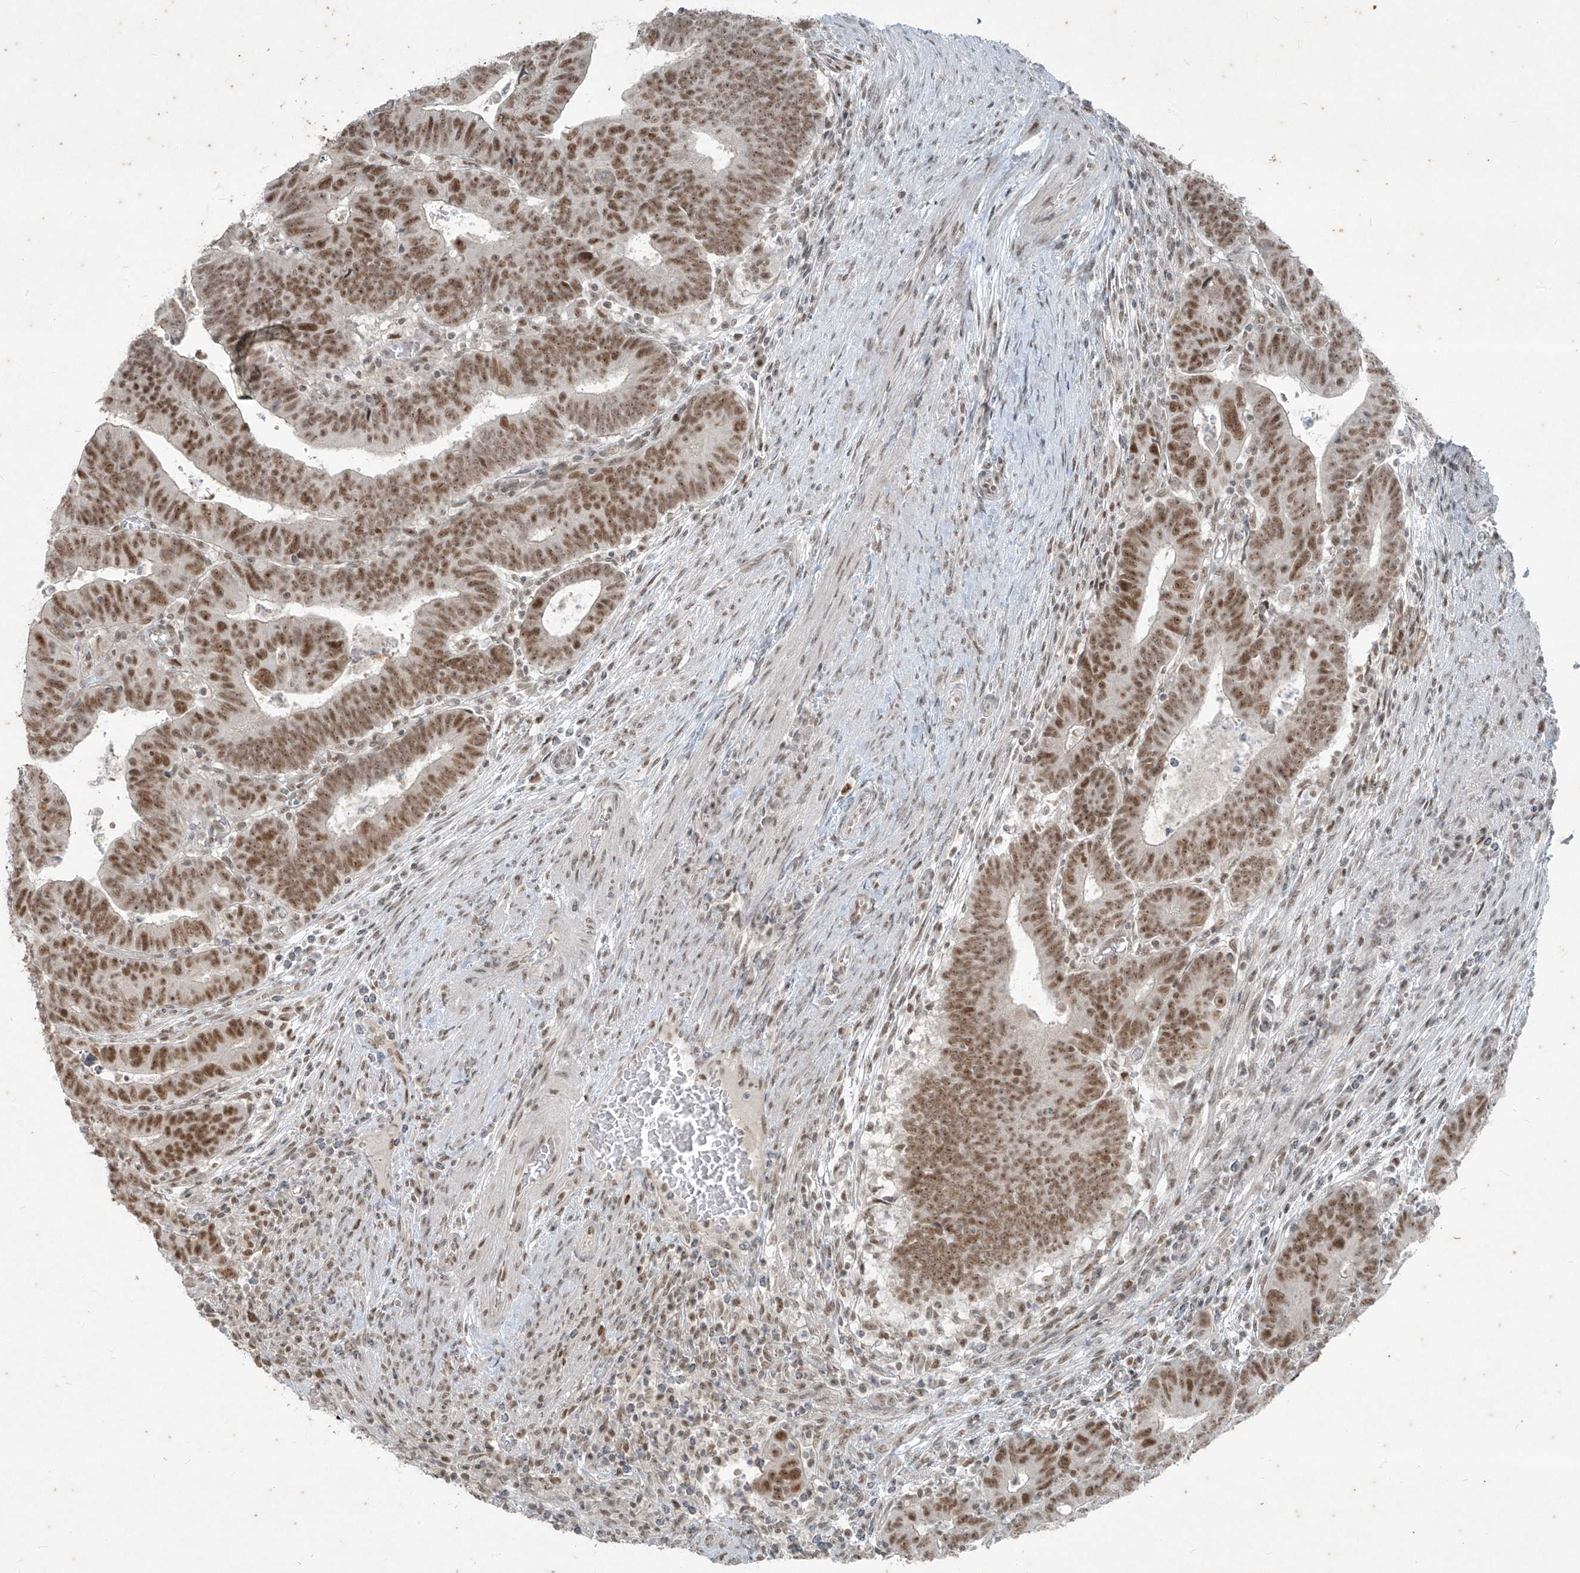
{"staining": {"intensity": "moderate", "quantity": ">75%", "location": "nuclear"}, "tissue": "colorectal cancer", "cell_type": "Tumor cells", "image_type": "cancer", "snomed": [{"axis": "morphology", "description": "Normal tissue, NOS"}, {"axis": "morphology", "description": "Adenocarcinoma, NOS"}, {"axis": "topography", "description": "Rectum"}], "caption": "Colorectal adenocarcinoma stained for a protein (brown) shows moderate nuclear positive positivity in about >75% of tumor cells.", "gene": "ZNF354B", "patient": {"sex": "female", "age": 65}}